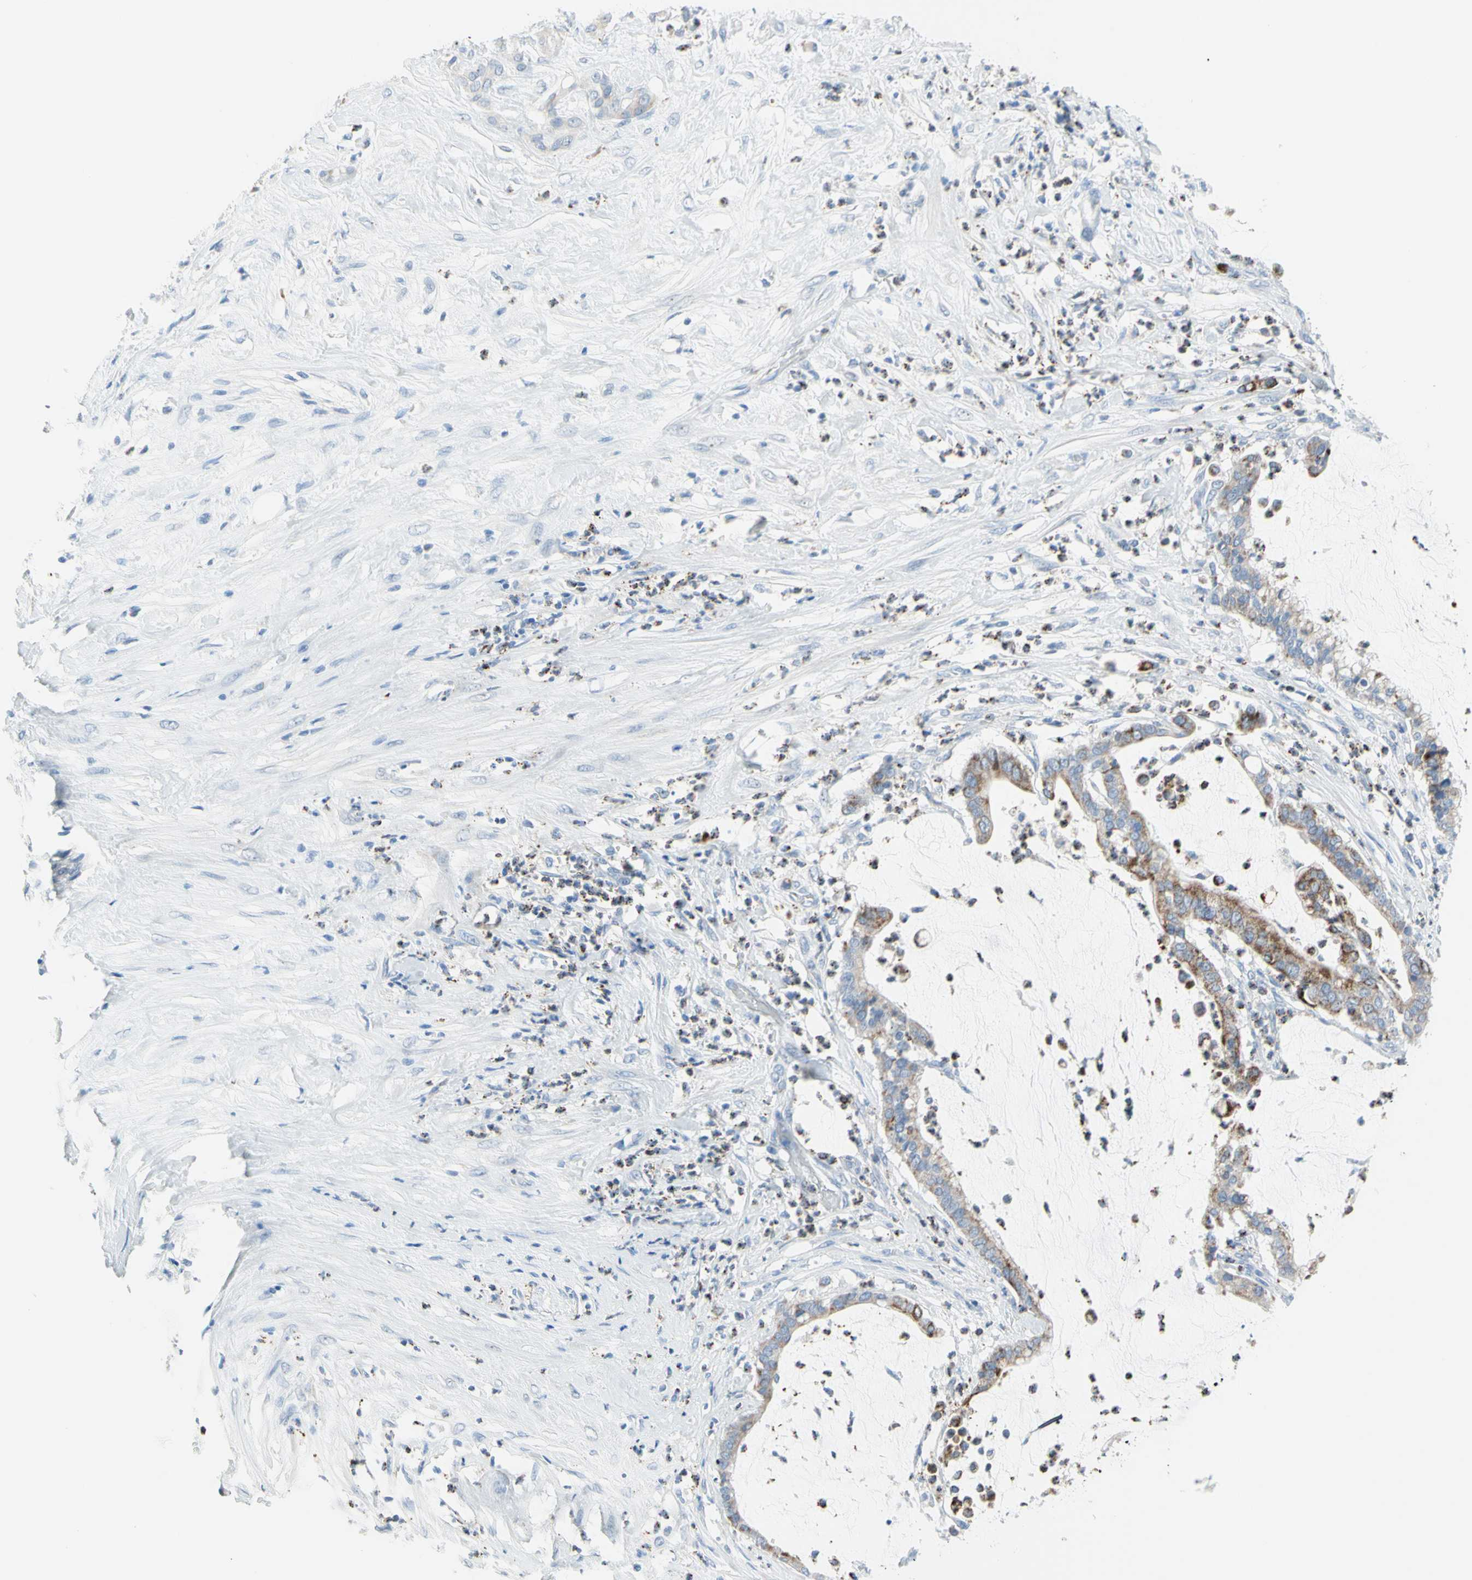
{"staining": {"intensity": "moderate", "quantity": "25%-75%", "location": "cytoplasmic/membranous"}, "tissue": "pancreatic cancer", "cell_type": "Tumor cells", "image_type": "cancer", "snomed": [{"axis": "morphology", "description": "Adenocarcinoma, NOS"}, {"axis": "topography", "description": "Pancreas"}], "caption": "This image displays immunohistochemistry staining of adenocarcinoma (pancreatic), with medium moderate cytoplasmic/membranous expression in about 25%-75% of tumor cells.", "gene": "CYSLTR1", "patient": {"sex": "male", "age": 41}}